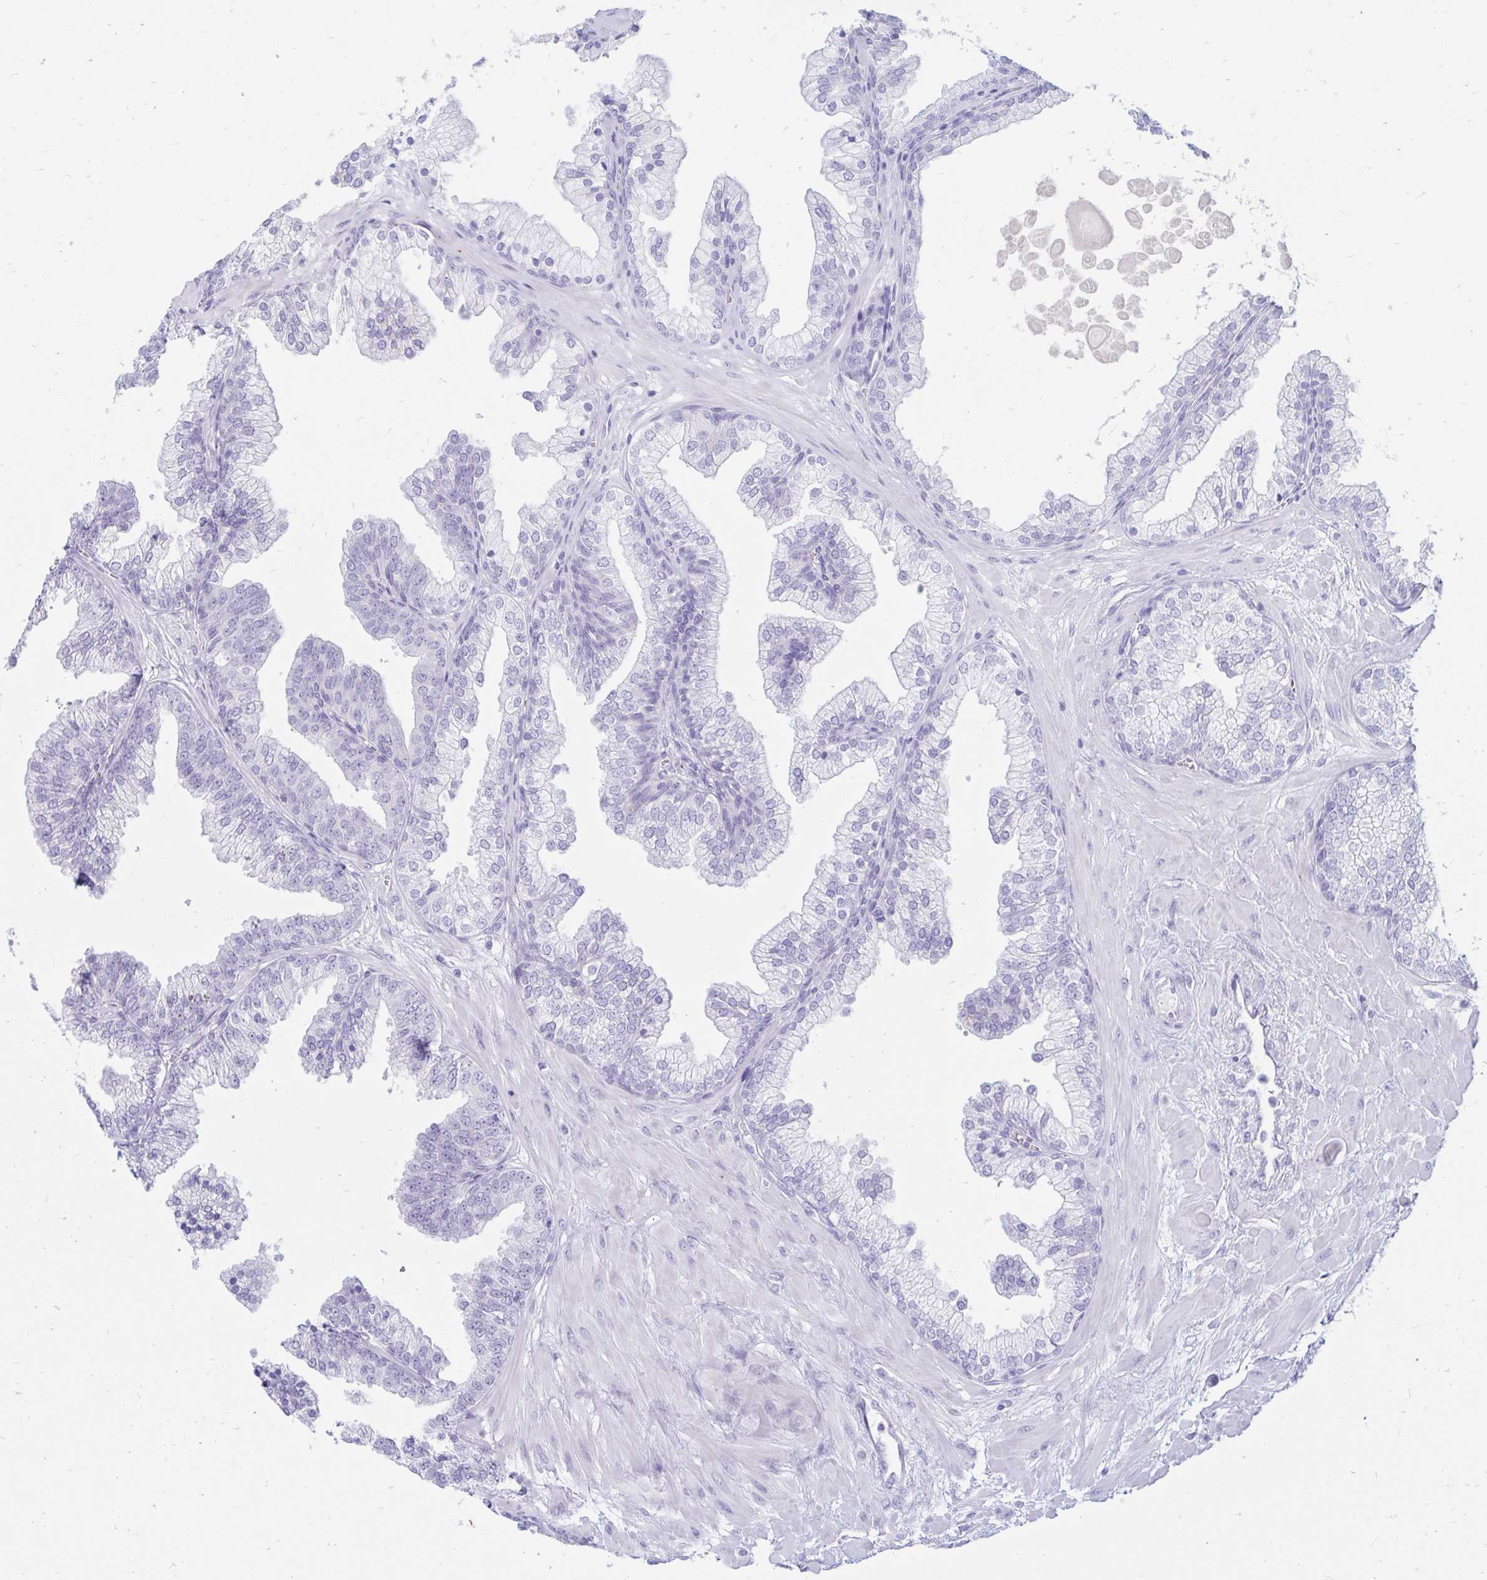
{"staining": {"intensity": "negative", "quantity": "none", "location": "none"}, "tissue": "prostate", "cell_type": "Glandular cells", "image_type": "normal", "snomed": [{"axis": "morphology", "description": "Normal tissue, NOS"}, {"axis": "topography", "description": "Prostate"}, {"axis": "topography", "description": "Peripheral nerve tissue"}], "caption": "The immunohistochemistry (IHC) image has no significant positivity in glandular cells of prostate.", "gene": "ERICH6", "patient": {"sex": "male", "age": 61}}